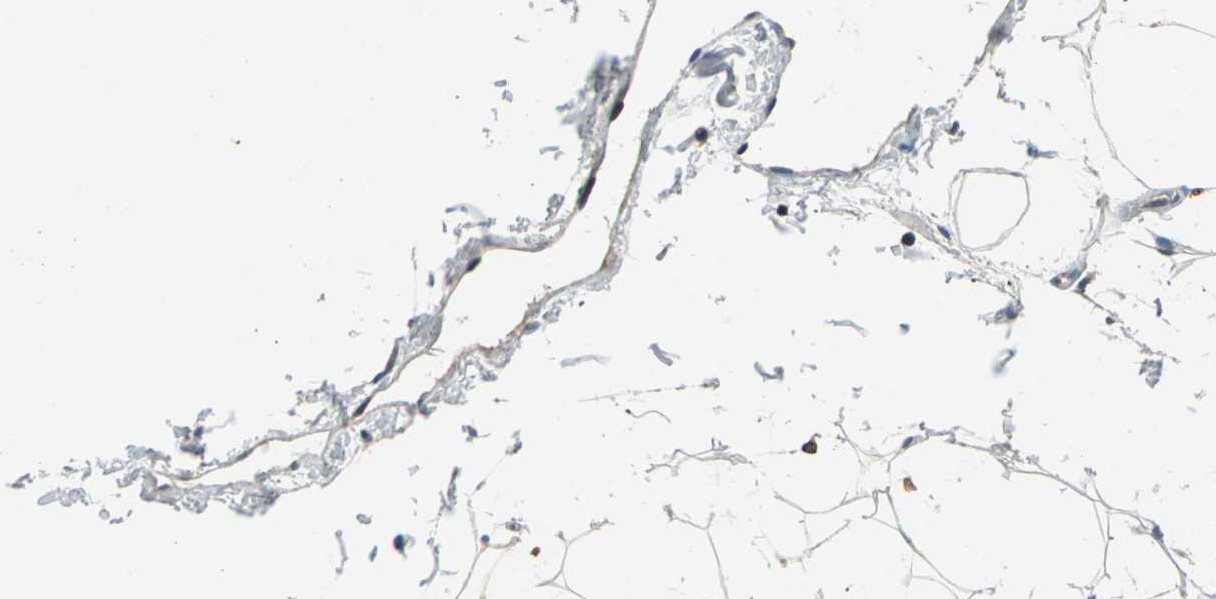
{"staining": {"intensity": "negative", "quantity": "none", "location": "none"}, "tissue": "adipose tissue", "cell_type": "Adipocytes", "image_type": "normal", "snomed": [{"axis": "morphology", "description": "Normal tissue, NOS"}, {"axis": "topography", "description": "Soft tissue"}], "caption": "Image shows no protein expression in adipocytes of unremarkable adipose tissue.", "gene": "SLC19A2", "patient": {"sex": "male", "age": 72}}